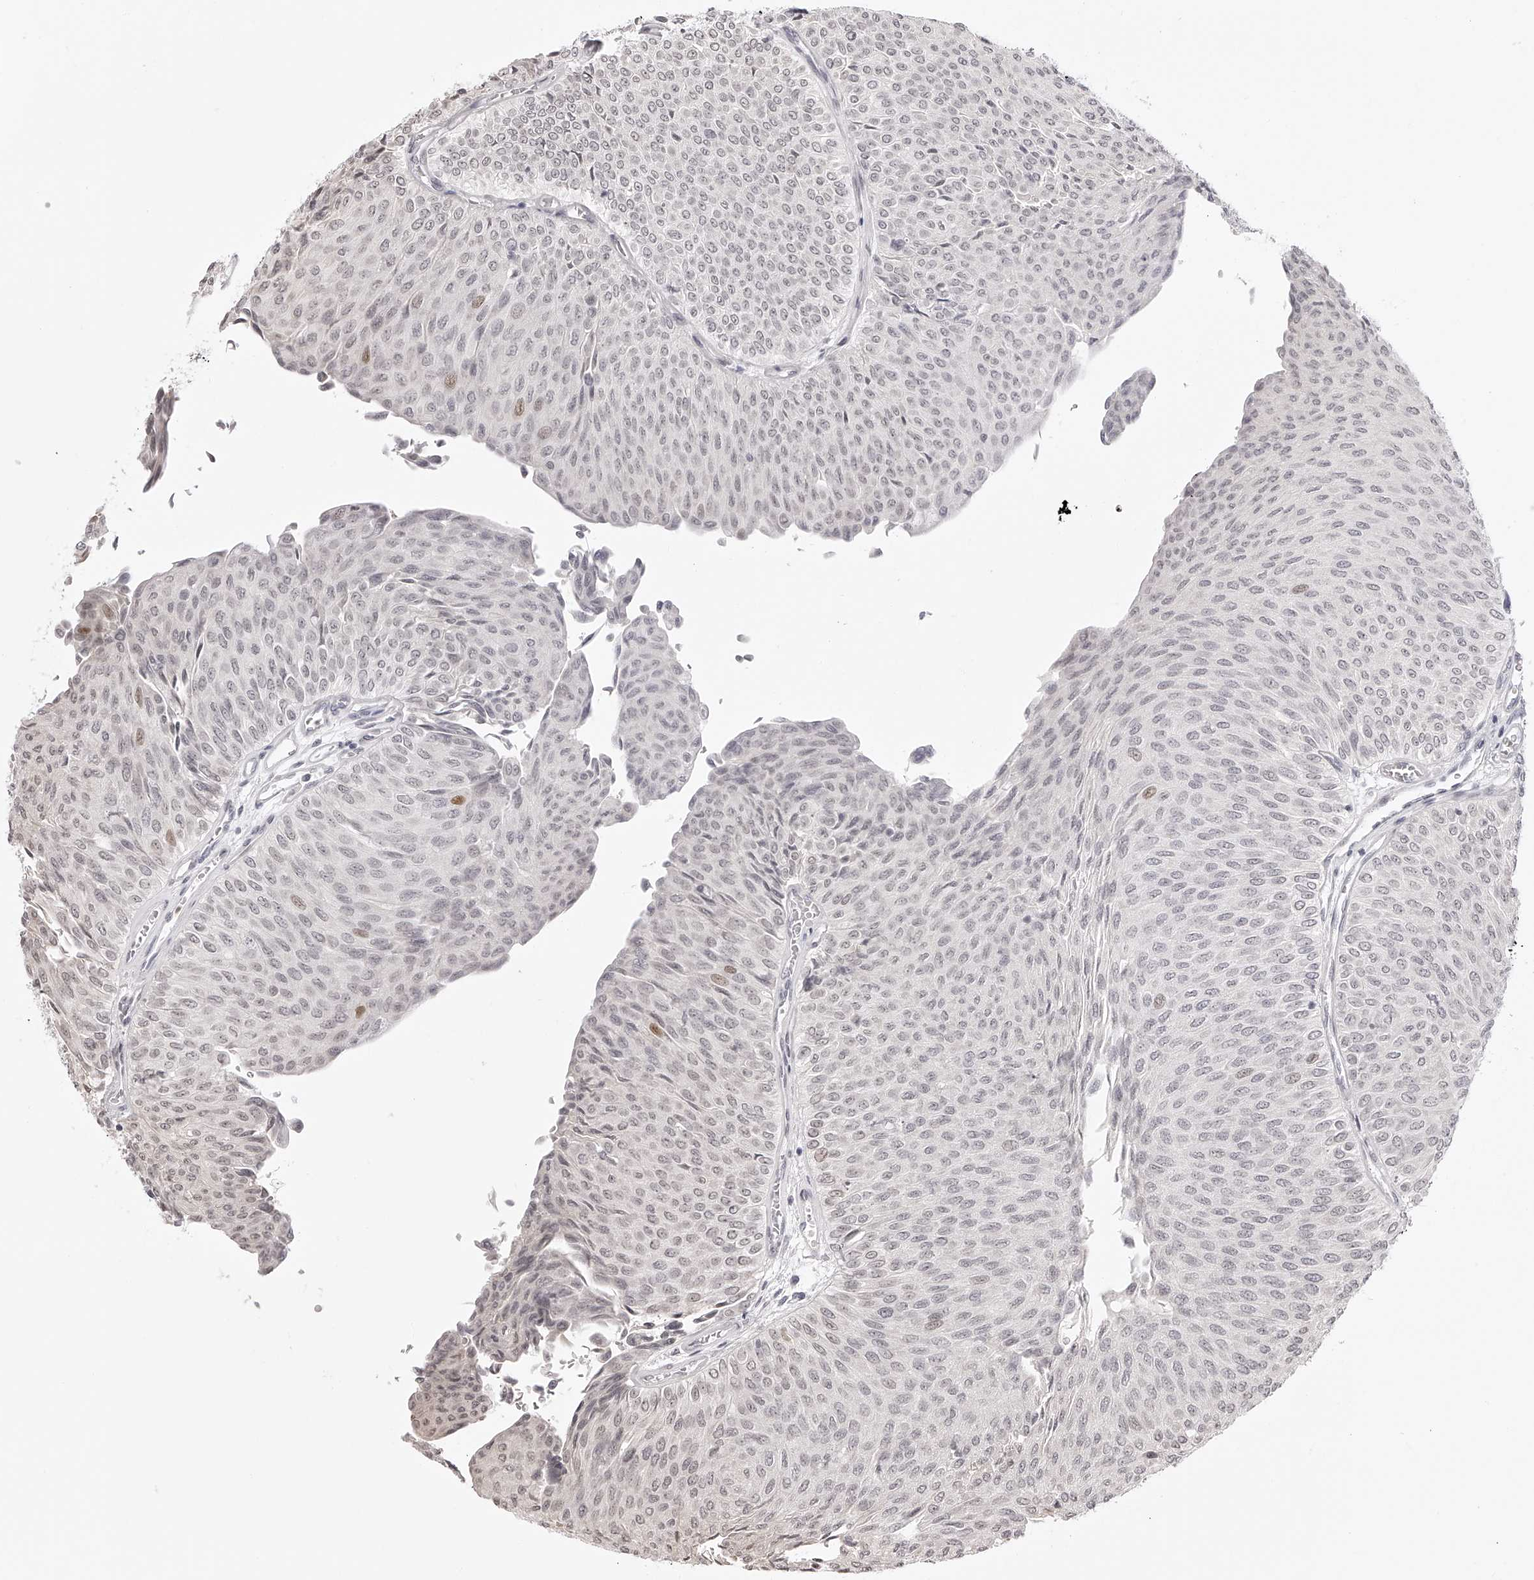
{"staining": {"intensity": "moderate", "quantity": "<25%", "location": "nuclear"}, "tissue": "urothelial cancer", "cell_type": "Tumor cells", "image_type": "cancer", "snomed": [{"axis": "morphology", "description": "Urothelial carcinoma, Low grade"}, {"axis": "topography", "description": "Urinary bladder"}], "caption": "Brown immunohistochemical staining in urothelial cancer exhibits moderate nuclear staining in about <25% of tumor cells. (DAB (3,3'-diaminobenzidine) = brown stain, brightfield microscopy at high magnification).", "gene": "PLEKHG1", "patient": {"sex": "male", "age": 78}}